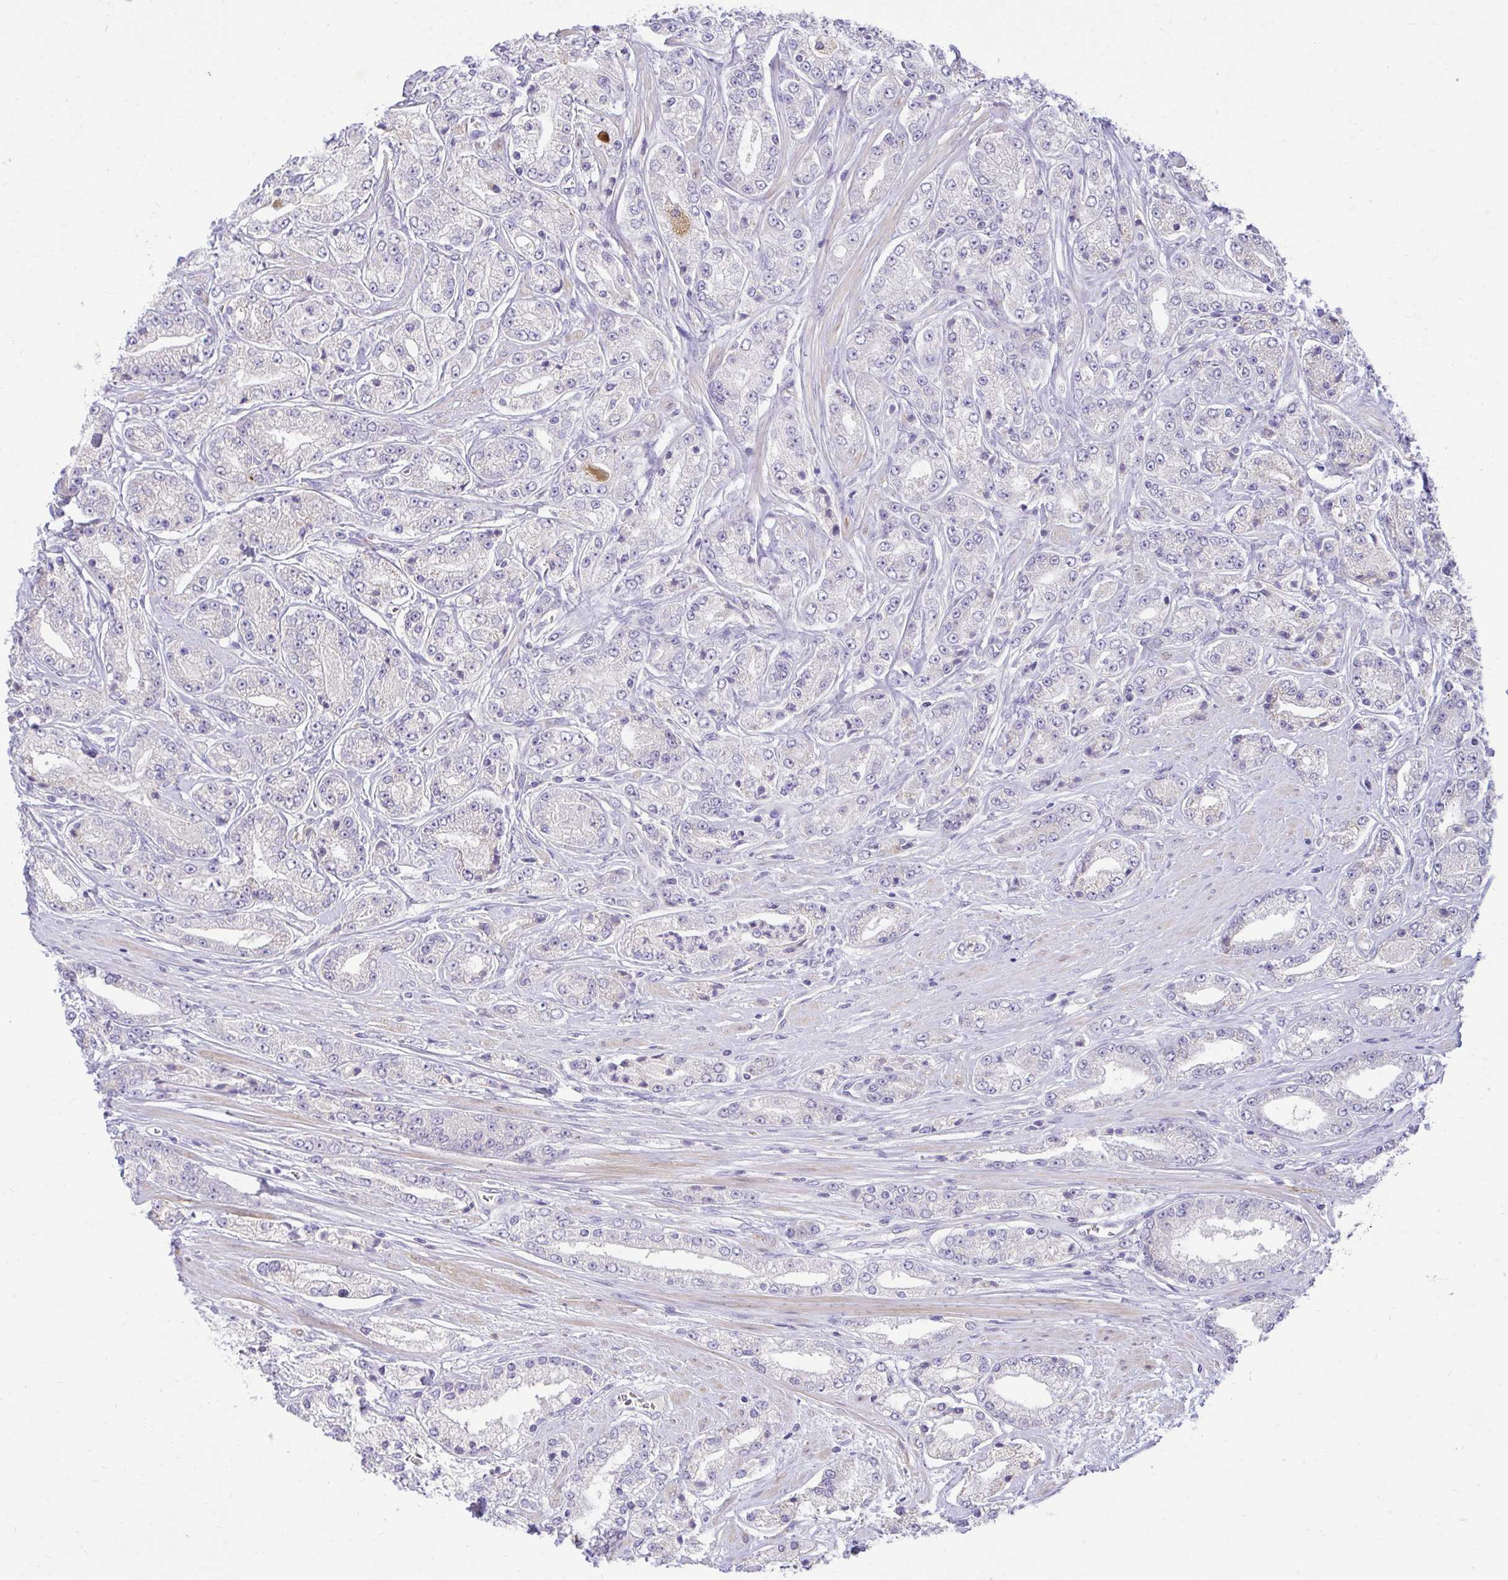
{"staining": {"intensity": "negative", "quantity": "none", "location": "none"}, "tissue": "prostate cancer", "cell_type": "Tumor cells", "image_type": "cancer", "snomed": [{"axis": "morphology", "description": "Adenocarcinoma, High grade"}, {"axis": "topography", "description": "Prostate"}], "caption": "Immunohistochemistry (IHC) of human high-grade adenocarcinoma (prostate) exhibits no staining in tumor cells.", "gene": "PKN3", "patient": {"sex": "male", "age": 66}}